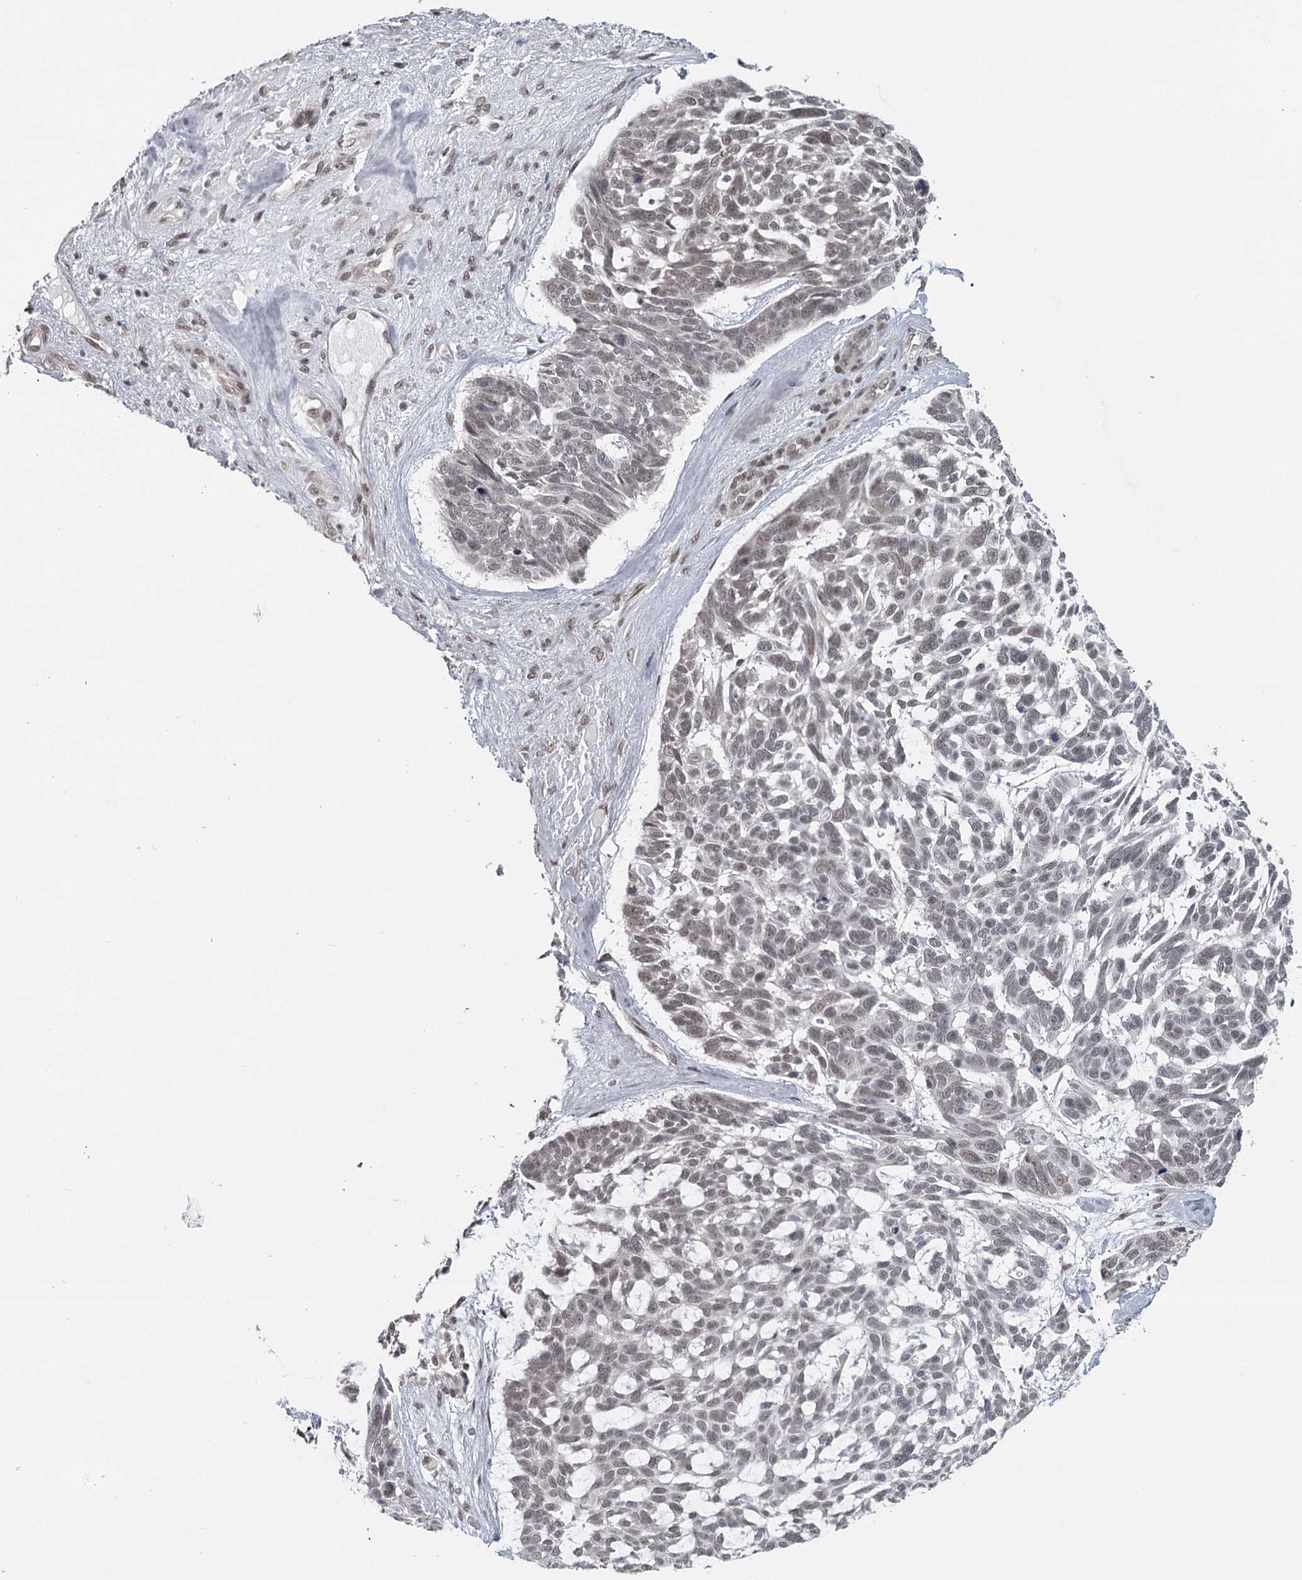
{"staining": {"intensity": "weak", "quantity": ">75%", "location": "nuclear"}, "tissue": "skin cancer", "cell_type": "Tumor cells", "image_type": "cancer", "snomed": [{"axis": "morphology", "description": "Basal cell carcinoma"}, {"axis": "topography", "description": "Skin"}], "caption": "Weak nuclear positivity for a protein is seen in about >75% of tumor cells of skin cancer (basal cell carcinoma) using immunohistochemistry.", "gene": "FAM13C", "patient": {"sex": "male", "age": 88}}